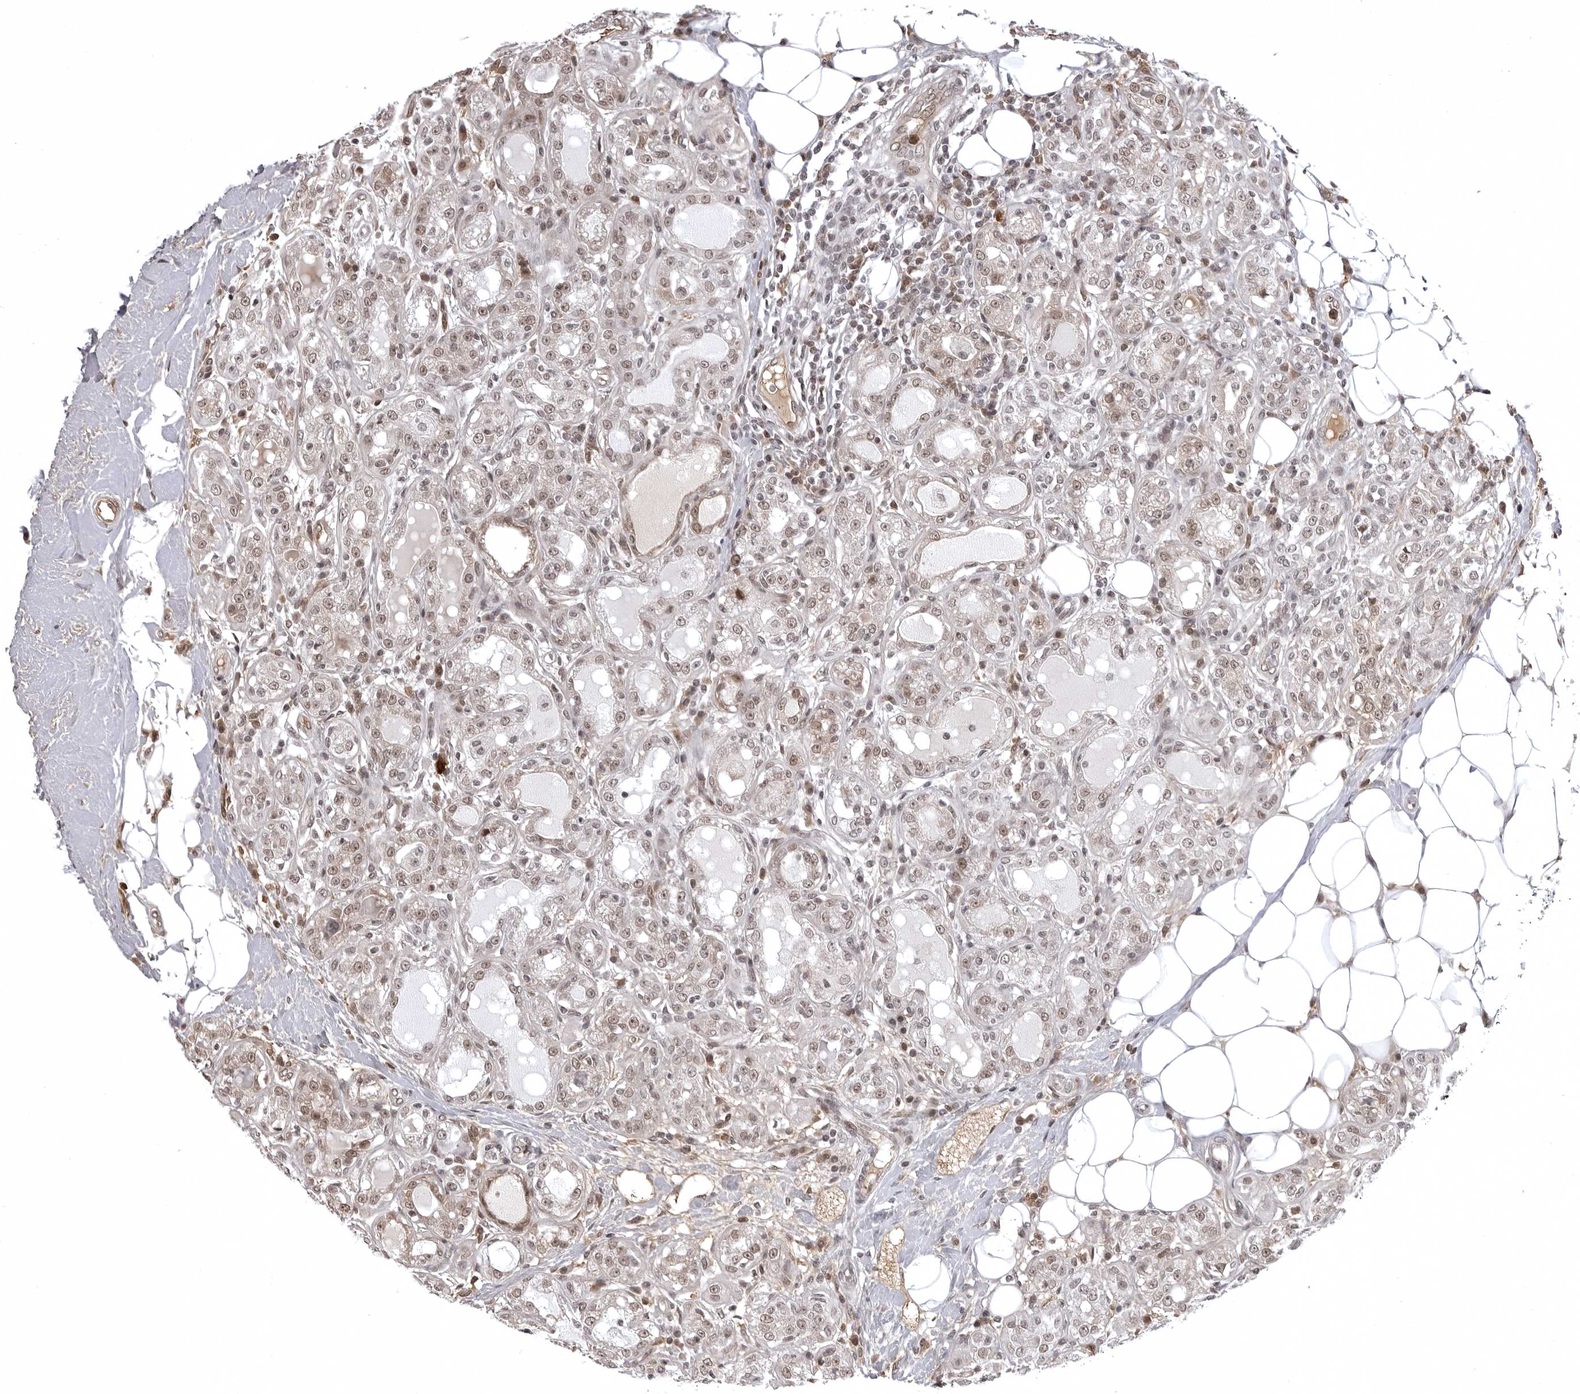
{"staining": {"intensity": "moderate", "quantity": ">75%", "location": "nuclear"}, "tissue": "breast cancer", "cell_type": "Tumor cells", "image_type": "cancer", "snomed": [{"axis": "morphology", "description": "Duct carcinoma"}, {"axis": "topography", "description": "Breast"}], "caption": "Breast cancer stained with DAB immunohistochemistry exhibits medium levels of moderate nuclear staining in about >75% of tumor cells.", "gene": "PHF3", "patient": {"sex": "female", "age": 27}}